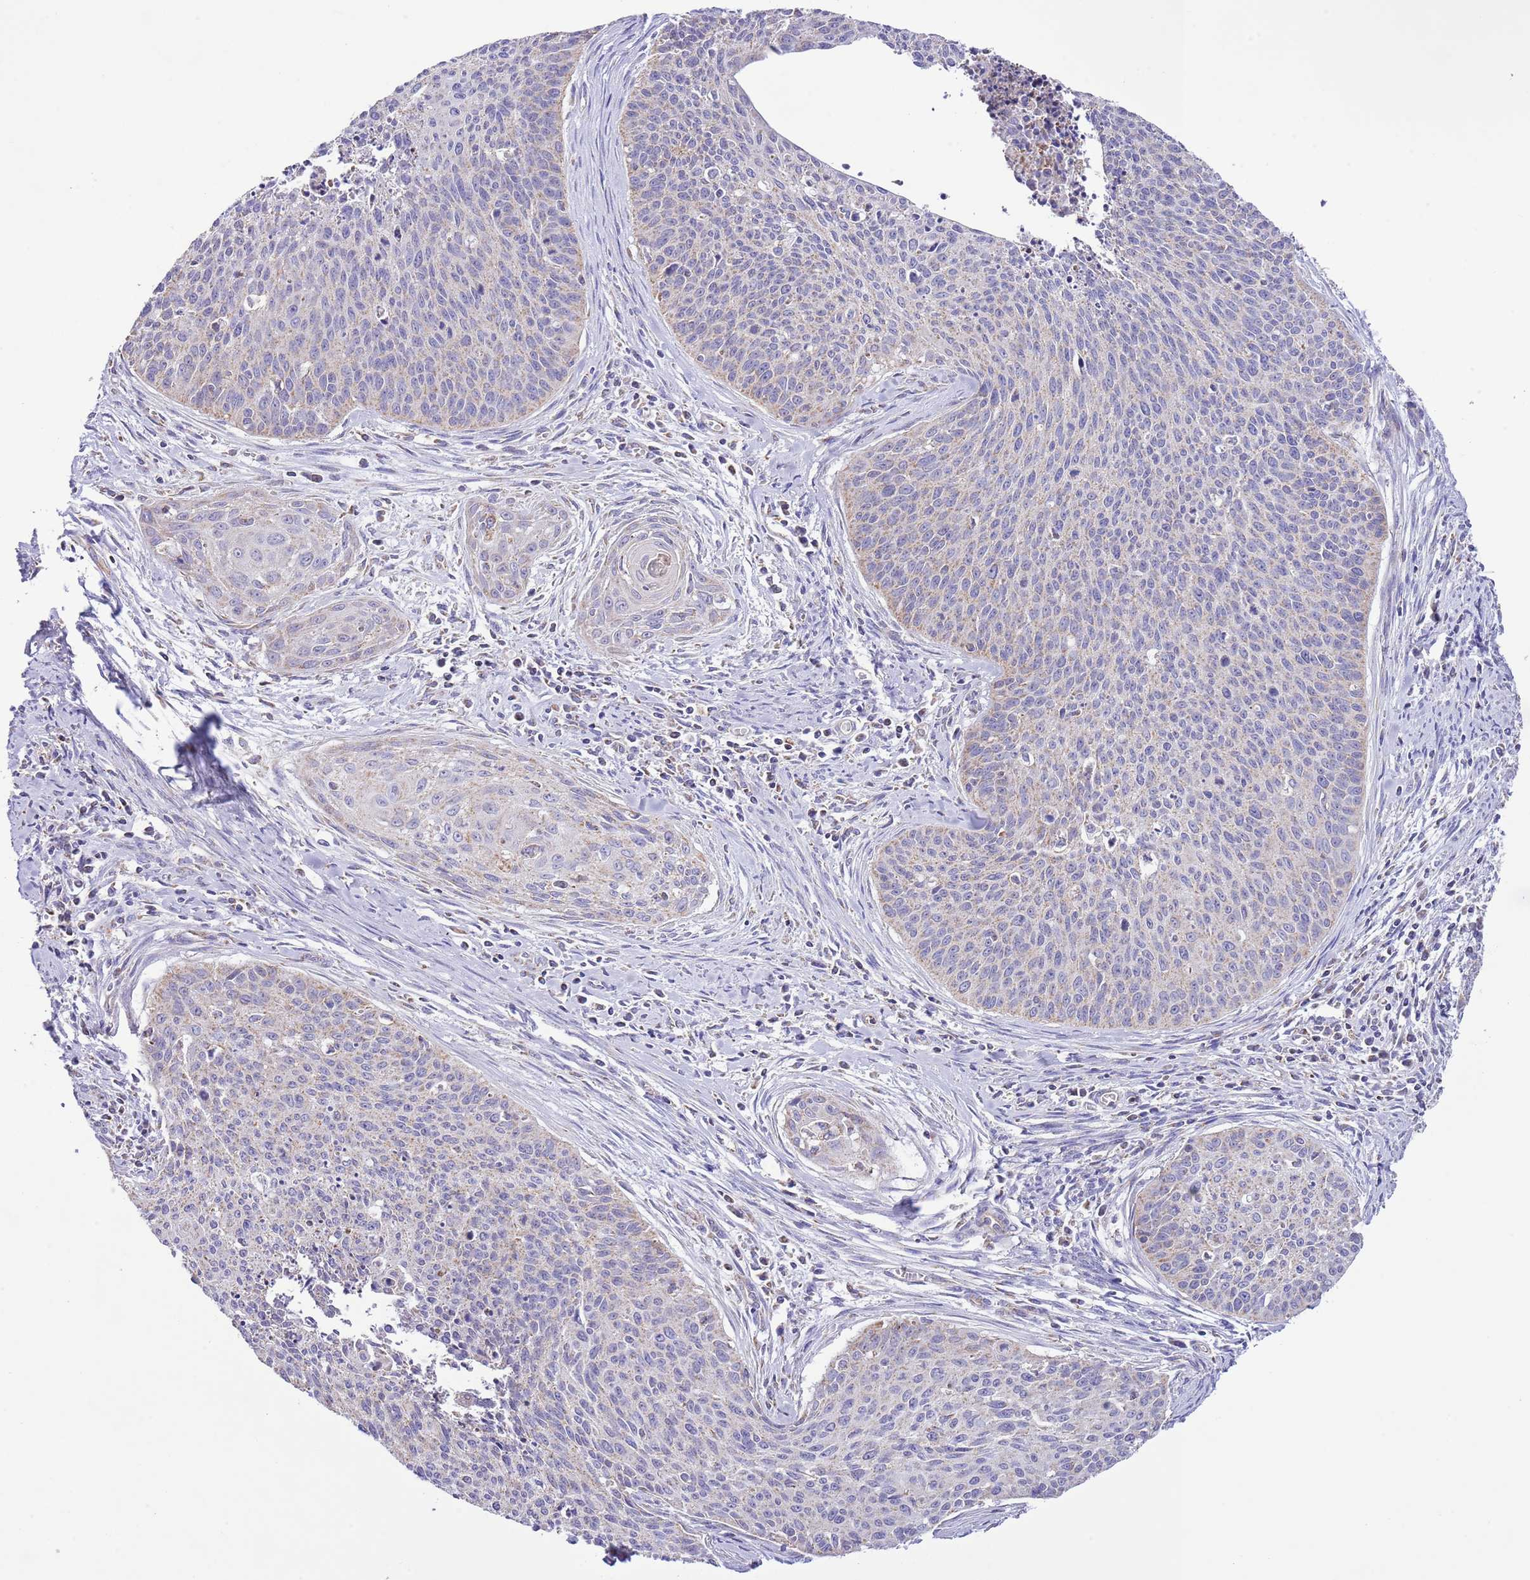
{"staining": {"intensity": "negative", "quantity": "none", "location": "none"}, "tissue": "cervical cancer", "cell_type": "Tumor cells", "image_type": "cancer", "snomed": [{"axis": "morphology", "description": "Squamous cell carcinoma, NOS"}, {"axis": "topography", "description": "Cervix"}], "caption": "Tumor cells are negative for protein expression in human cervical cancer (squamous cell carcinoma).", "gene": "TEKTIP1", "patient": {"sex": "female", "age": 55}}